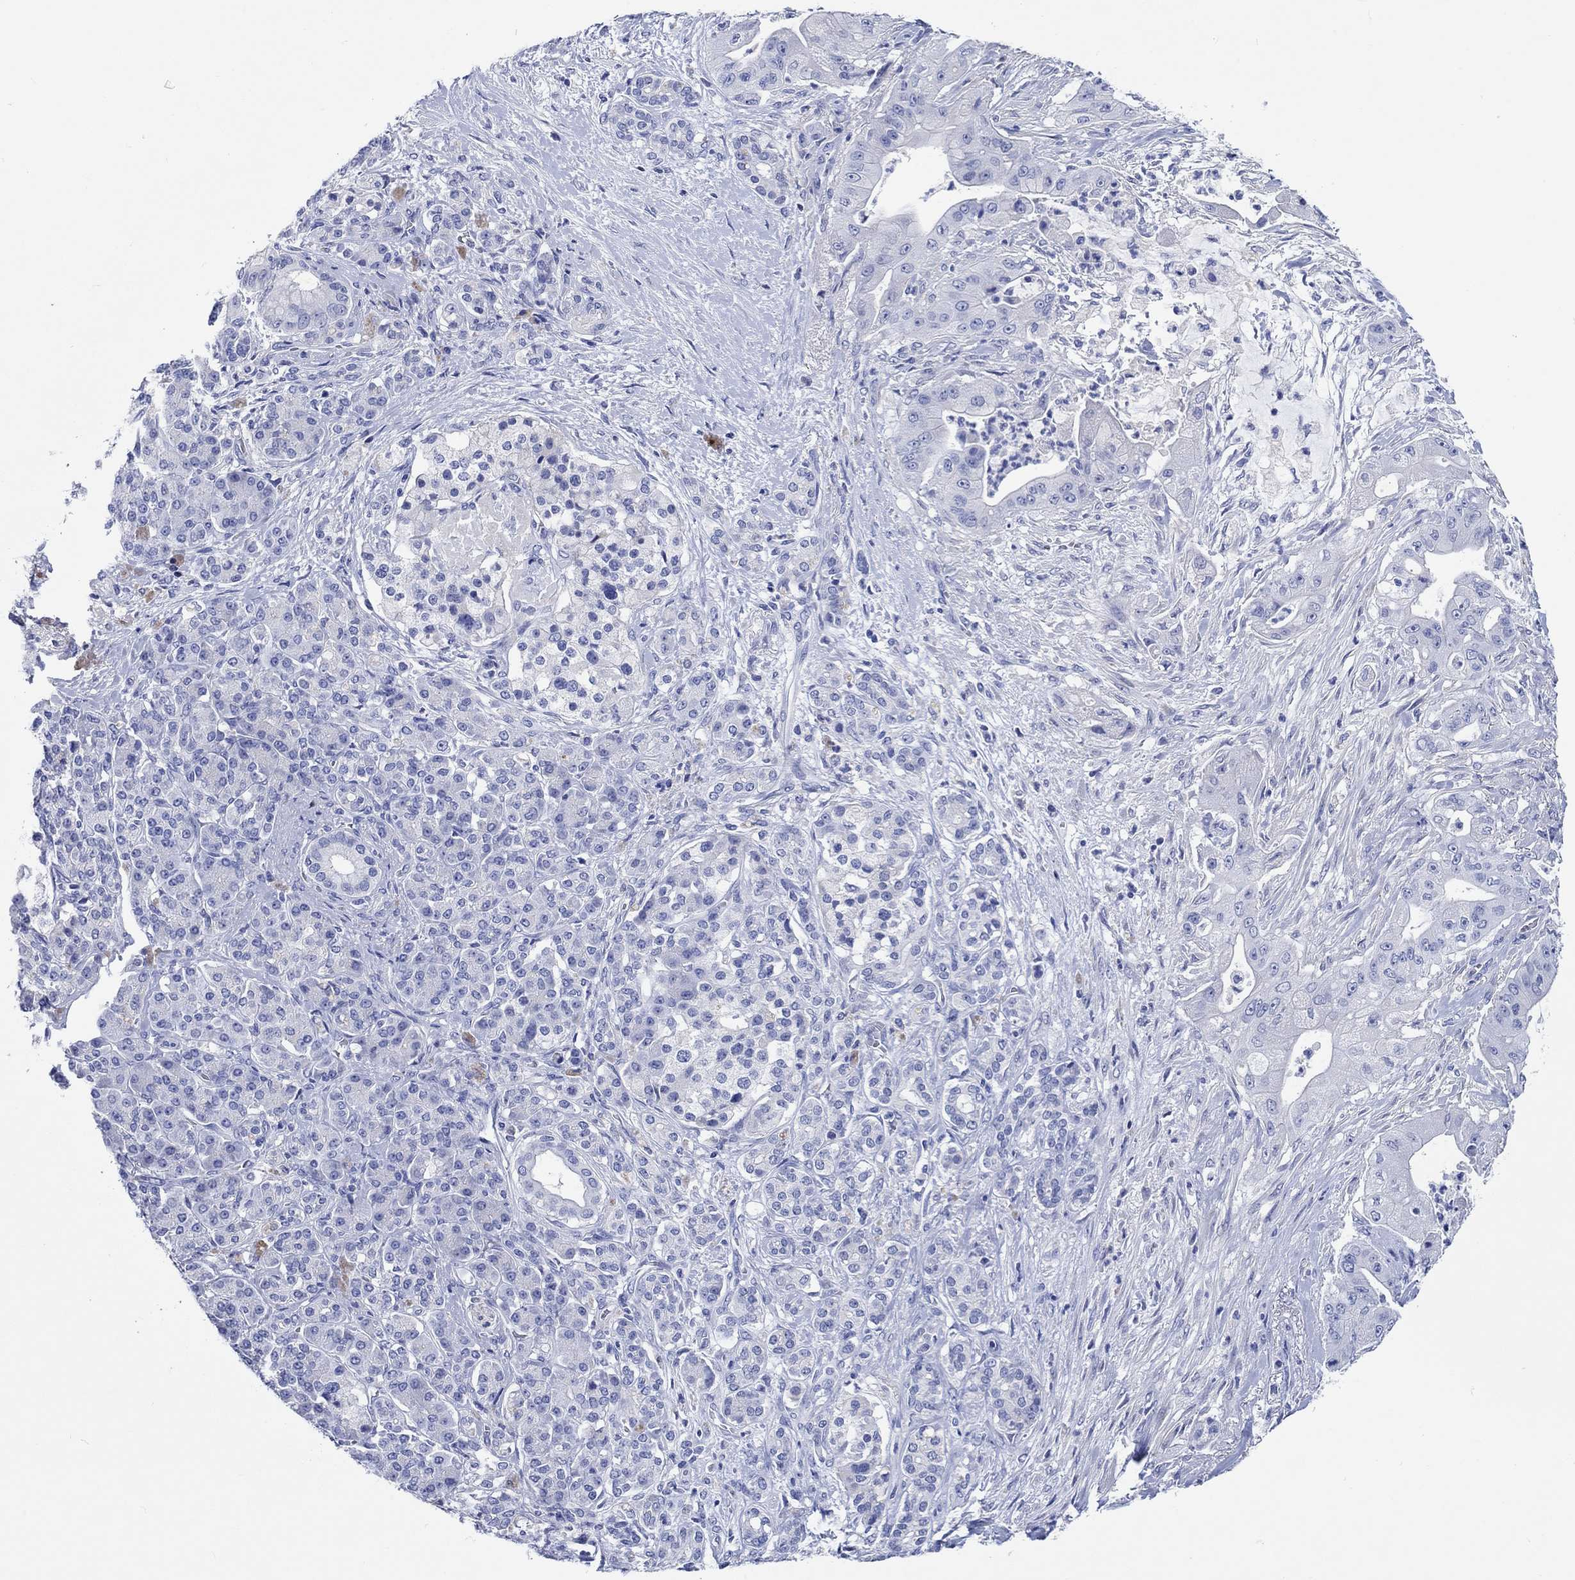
{"staining": {"intensity": "negative", "quantity": "none", "location": "none"}, "tissue": "pancreatic cancer", "cell_type": "Tumor cells", "image_type": "cancer", "snomed": [{"axis": "morphology", "description": "Normal tissue, NOS"}, {"axis": "morphology", "description": "Inflammation, NOS"}, {"axis": "morphology", "description": "Adenocarcinoma, NOS"}, {"axis": "topography", "description": "Pancreas"}], "caption": "The immunohistochemistry micrograph has no significant staining in tumor cells of pancreatic cancer tissue. Nuclei are stained in blue.", "gene": "SHISA4", "patient": {"sex": "male", "age": 57}}